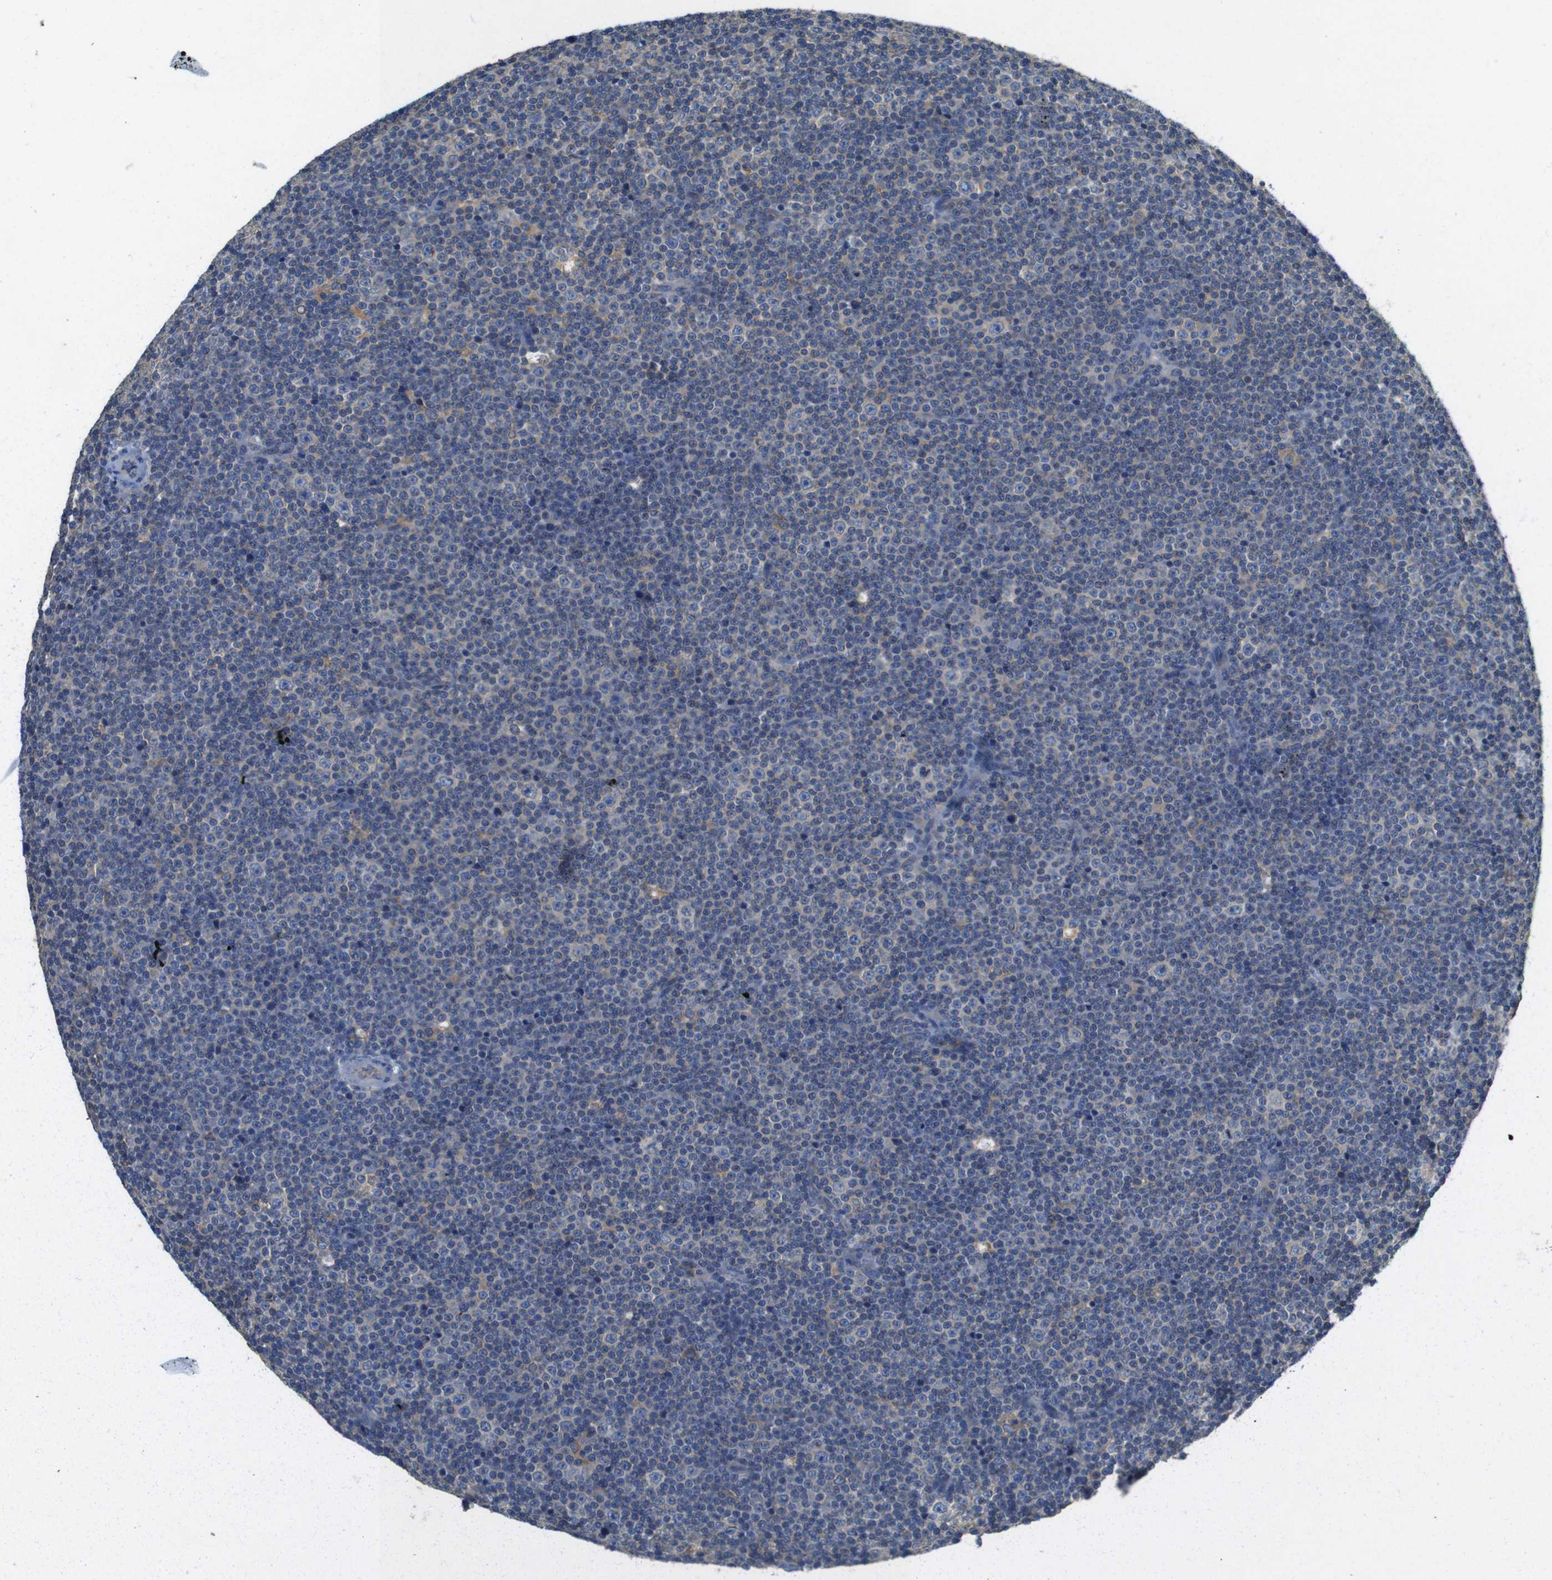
{"staining": {"intensity": "weak", "quantity": "<25%", "location": "cytoplasmic/membranous"}, "tissue": "lymphoma", "cell_type": "Tumor cells", "image_type": "cancer", "snomed": [{"axis": "morphology", "description": "Malignant lymphoma, non-Hodgkin's type, Low grade"}, {"axis": "topography", "description": "Lymph node"}], "caption": "Protein analysis of lymphoma displays no significant staining in tumor cells.", "gene": "DCTN1", "patient": {"sex": "female", "age": 67}}